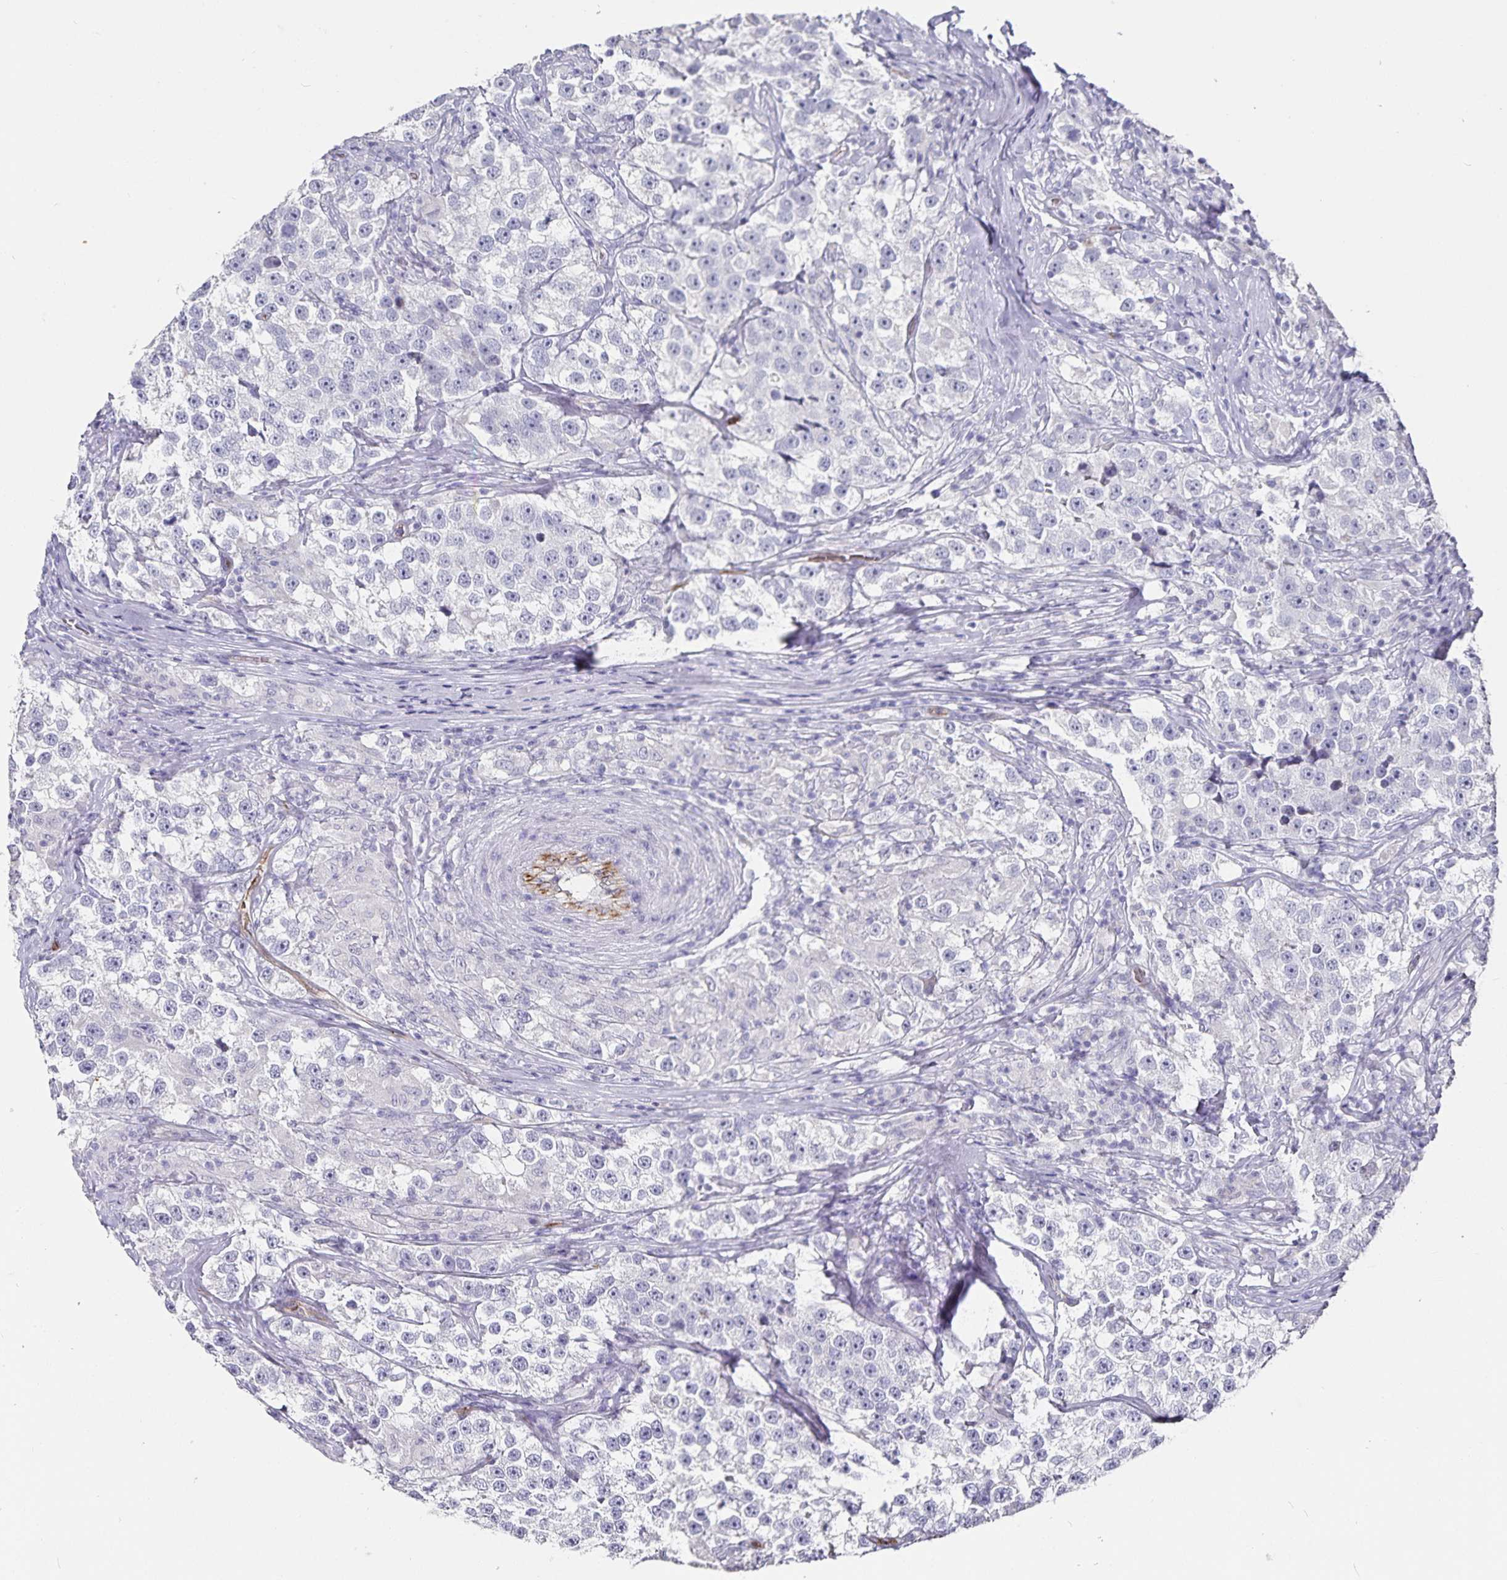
{"staining": {"intensity": "negative", "quantity": "none", "location": "none"}, "tissue": "testis cancer", "cell_type": "Tumor cells", "image_type": "cancer", "snomed": [{"axis": "morphology", "description": "Seminoma, NOS"}, {"axis": "topography", "description": "Testis"}], "caption": "Human testis cancer (seminoma) stained for a protein using IHC reveals no positivity in tumor cells.", "gene": "PODXL", "patient": {"sex": "male", "age": 46}}